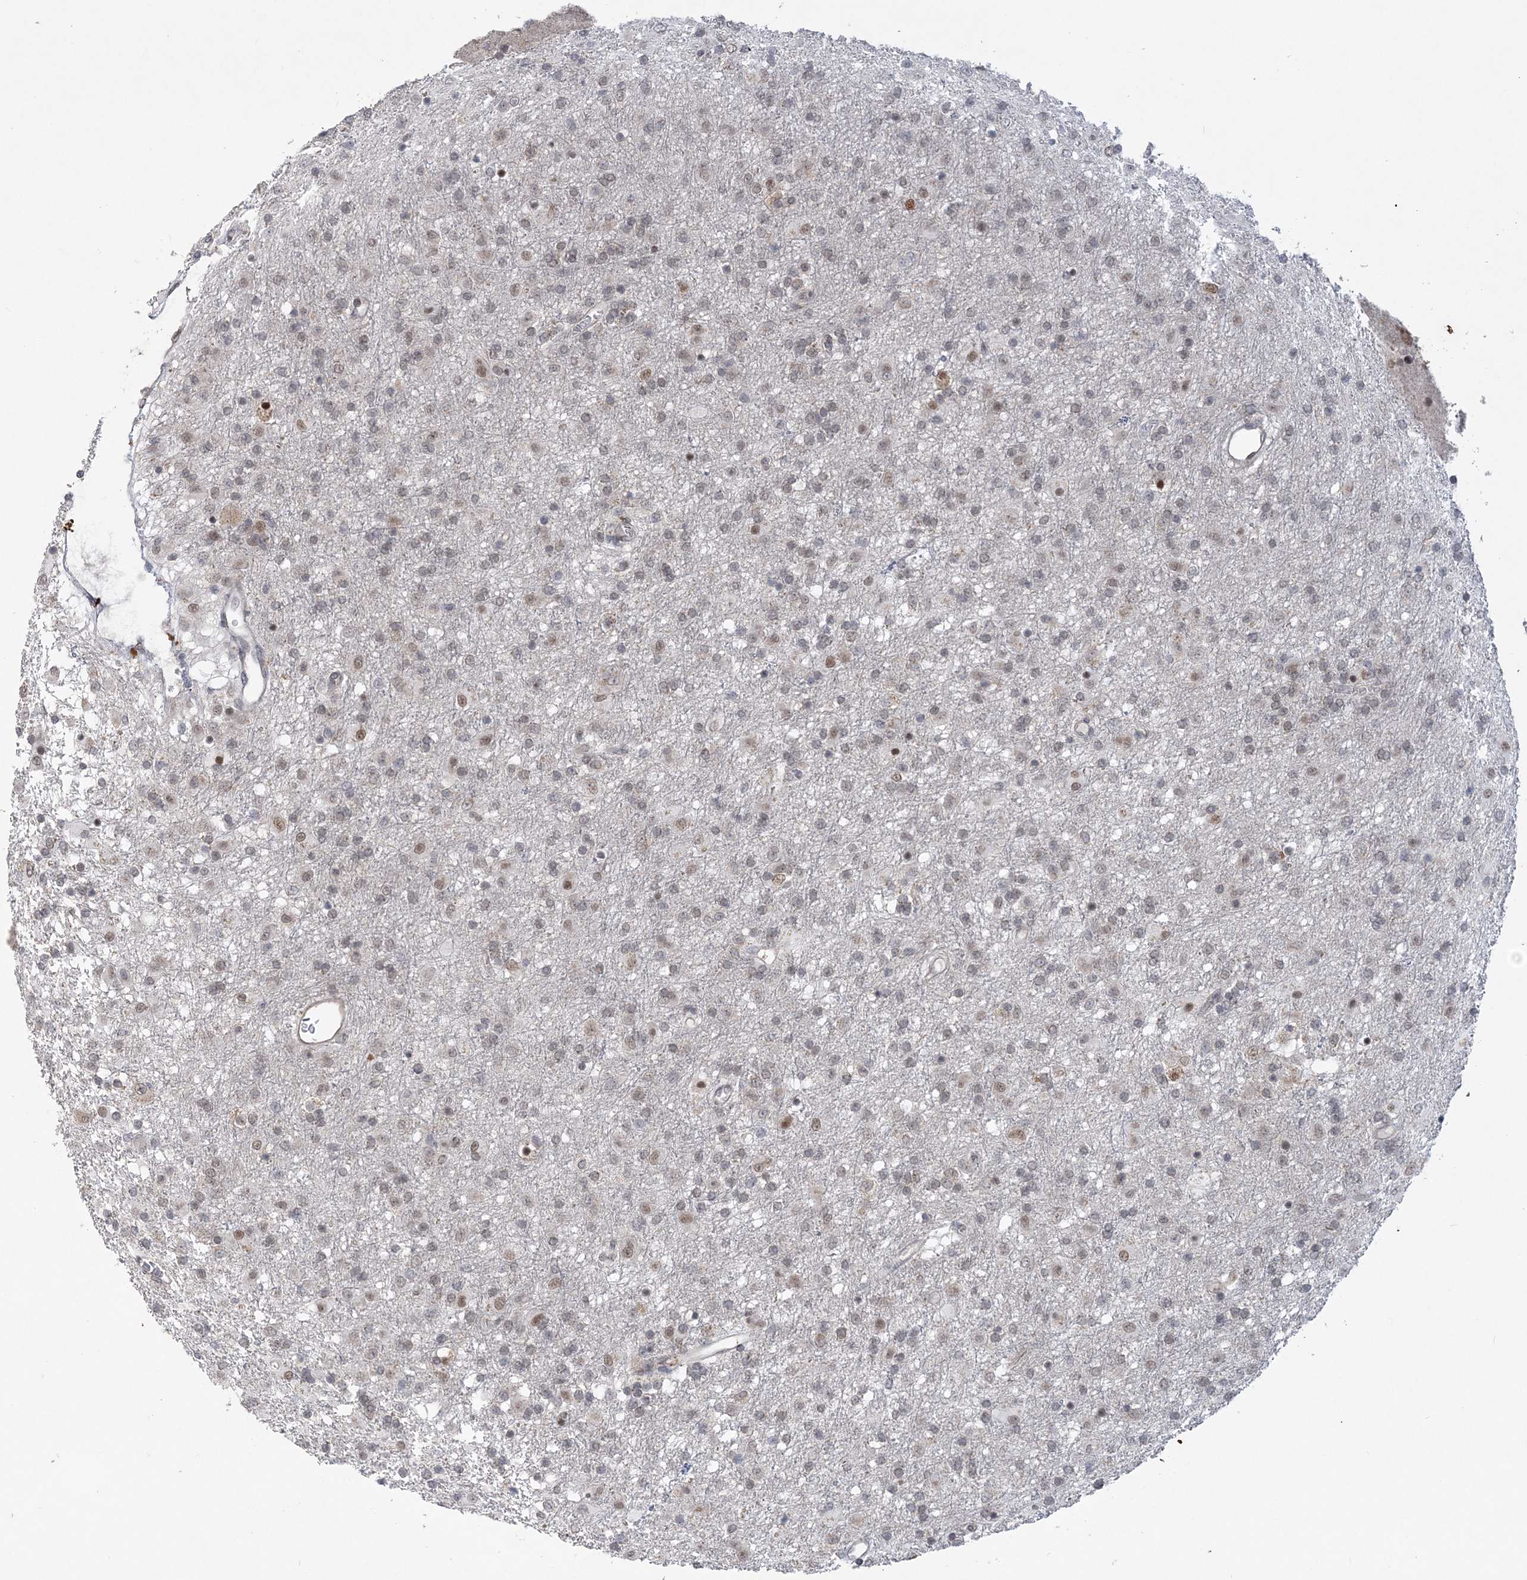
{"staining": {"intensity": "weak", "quantity": "25%-75%", "location": "nuclear"}, "tissue": "glioma", "cell_type": "Tumor cells", "image_type": "cancer", "snomed": [{"axis": "morphology", "description": "Glioma, malignant, Low grade"}, {"axis": "topography", "description": "Brain"}], "caption": "Low-grade glioma (malignant) stained for a protein (brown) exhibits weak nuclear positive expression in about 25%-75% of tumor cells.", "gene": "WAC", "patient": {"sex": "male", "age": 65}}